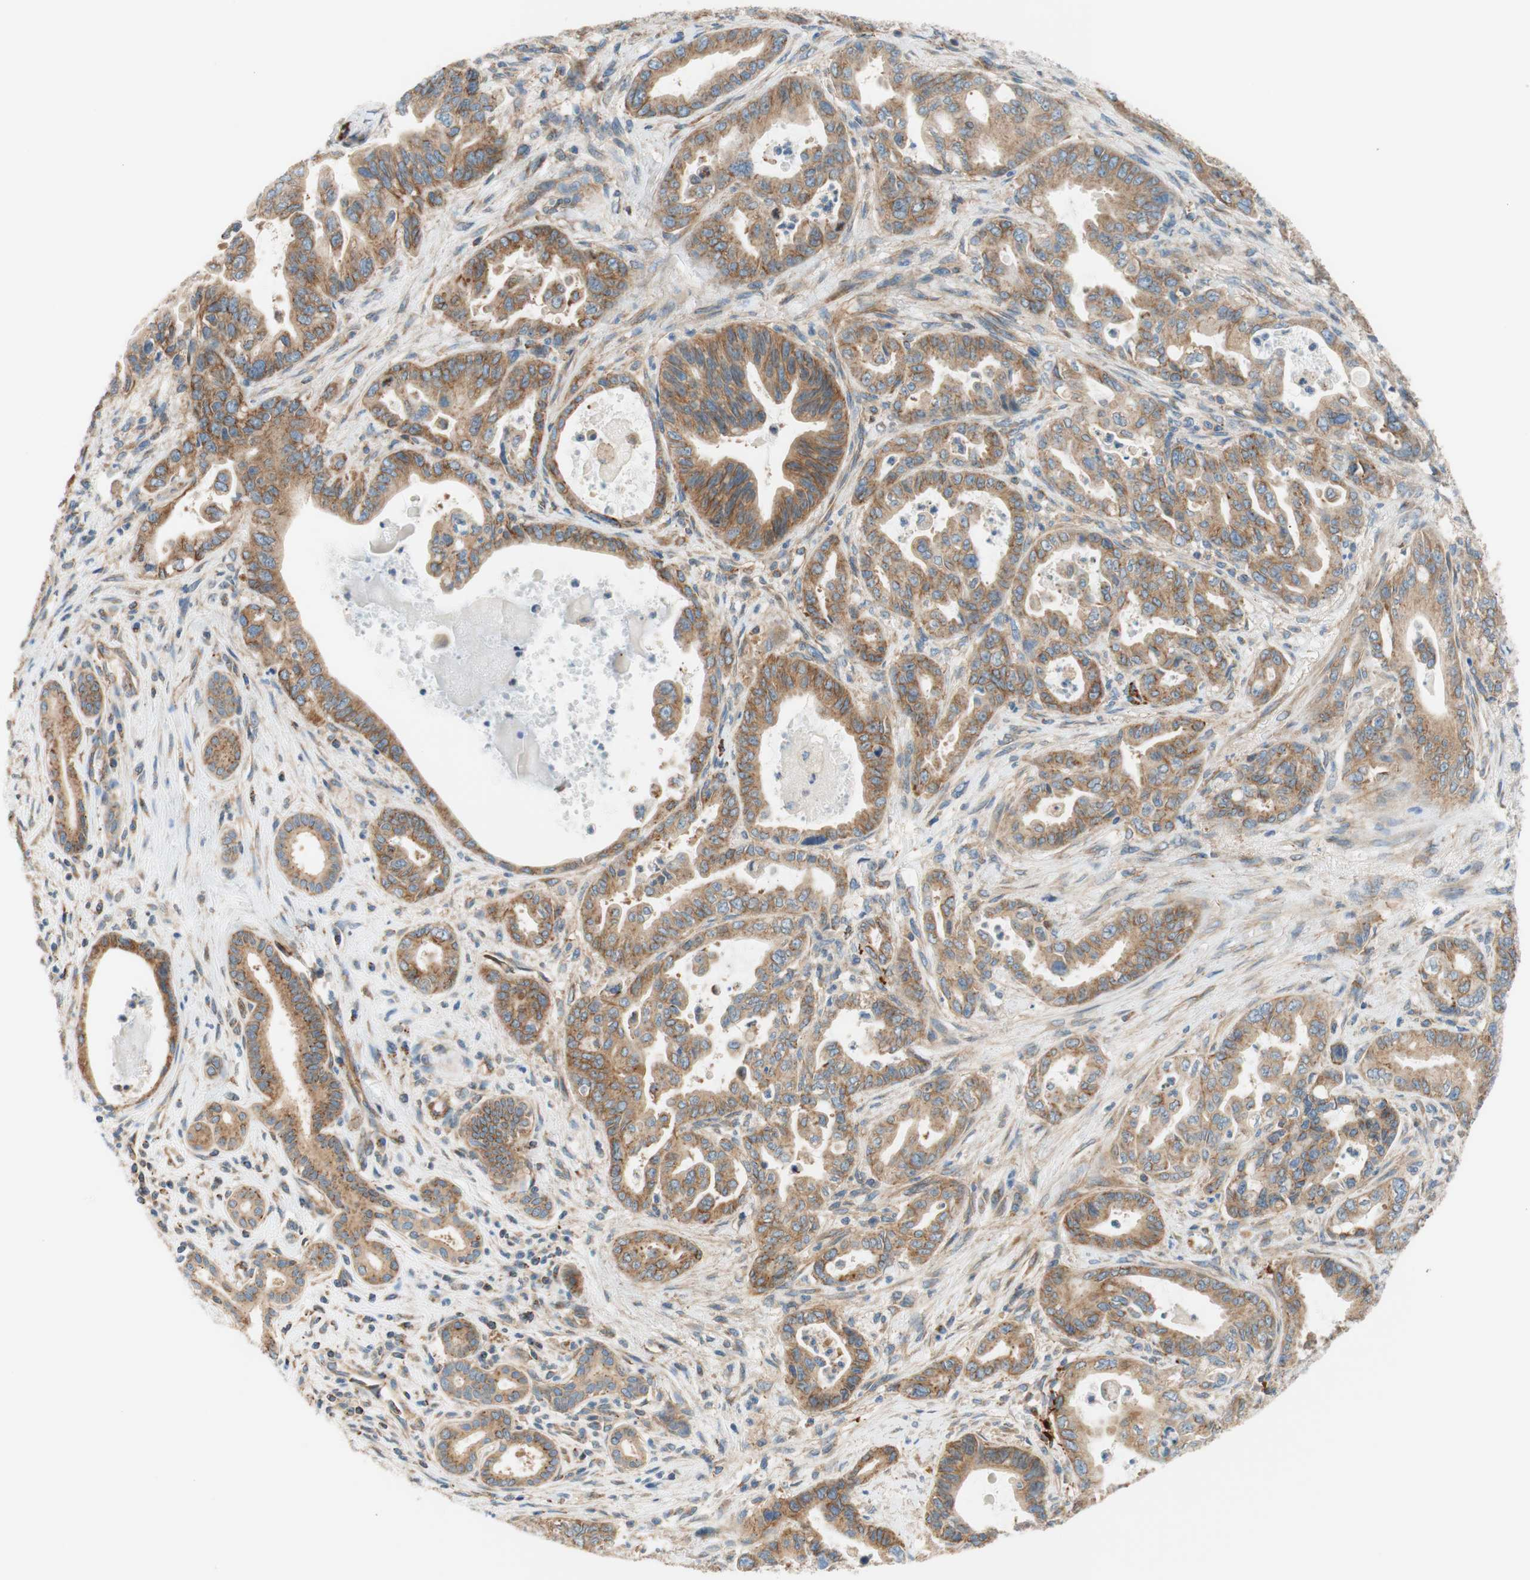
{"staining": {"intensity": "moderate", "quantity": ">75%", "location": "cytoplasmic/membranous"}, "tissue": "pancreatic cancer", "cell_type": "Tumor cells", "image_type": "cancer", "snomed": [{"axis": "morphology", "description": "Adenocarcinoma, NOS"}, {"axis": "topography", "description": "Pancreas"}], "caption": "Protein expression analysis of human pancreatic cancer (adenocarcinoma) reveals moderate cytoplasmic/membranous expression in approximately >75% of tumor cells. The protein is stained brown, and the nuclei are stained in blue (DAB IHC with brightfield microscopy, high magnification).", "gene": "VPS26A", "patient": {"sex": "male", "age": 70}}